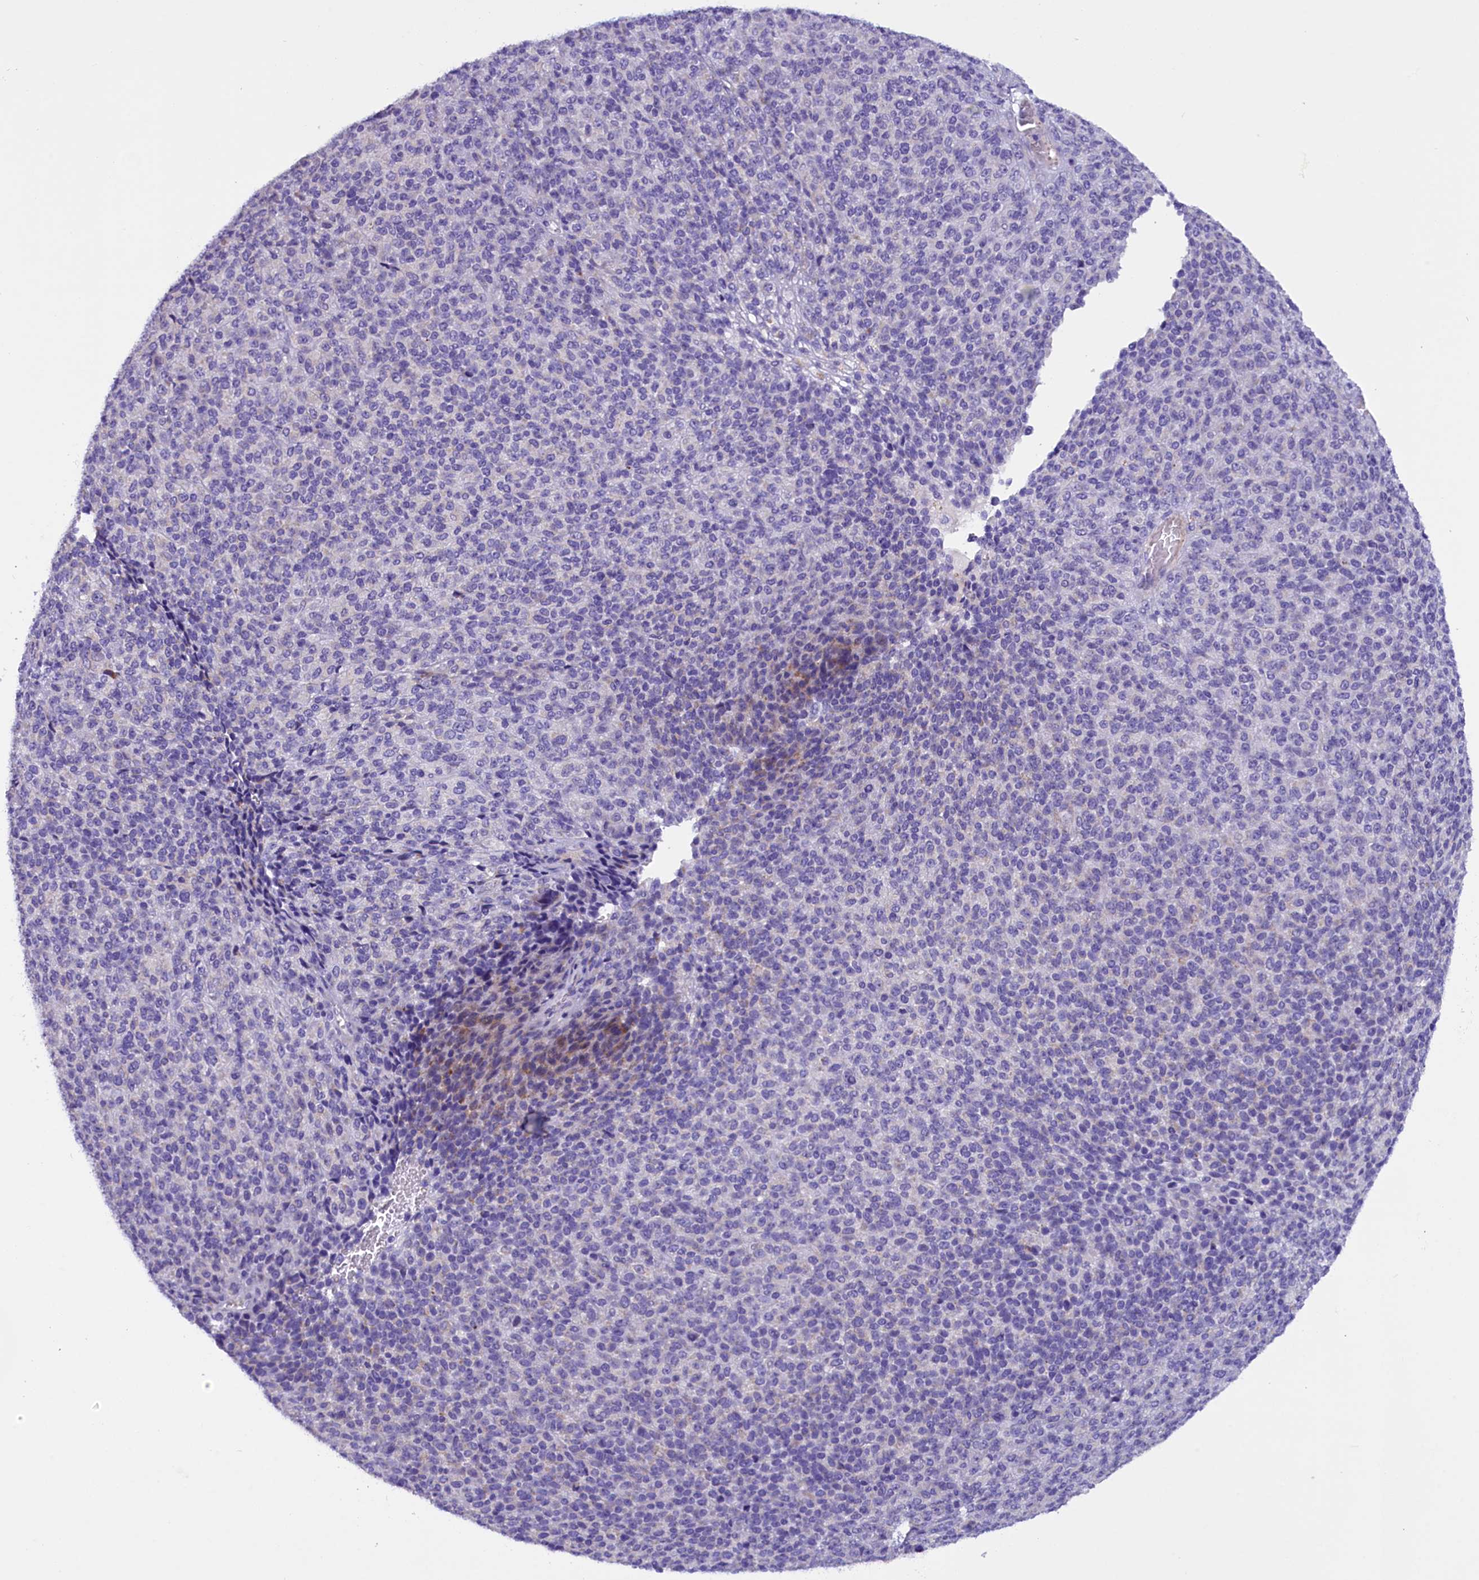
{"staining": {"intensity": "negative", "quantity": "none", "location": "none"}, "tissue": "melanoma", "cell_type": "Tumor cells", "image_type": "cancer", "snomed": [{"axis": "morphology", "description": "Malignant melanoma, Metastatic site"}, {"axis": "topography", "description": "Brain"}], "caption": "Malignant melanoma (metastatic site) was stained to show a protein in brown. There is no significant positivity in tumor cells.", "gene": "RTTN", "patient": {"sex": "female", "age": 56}}